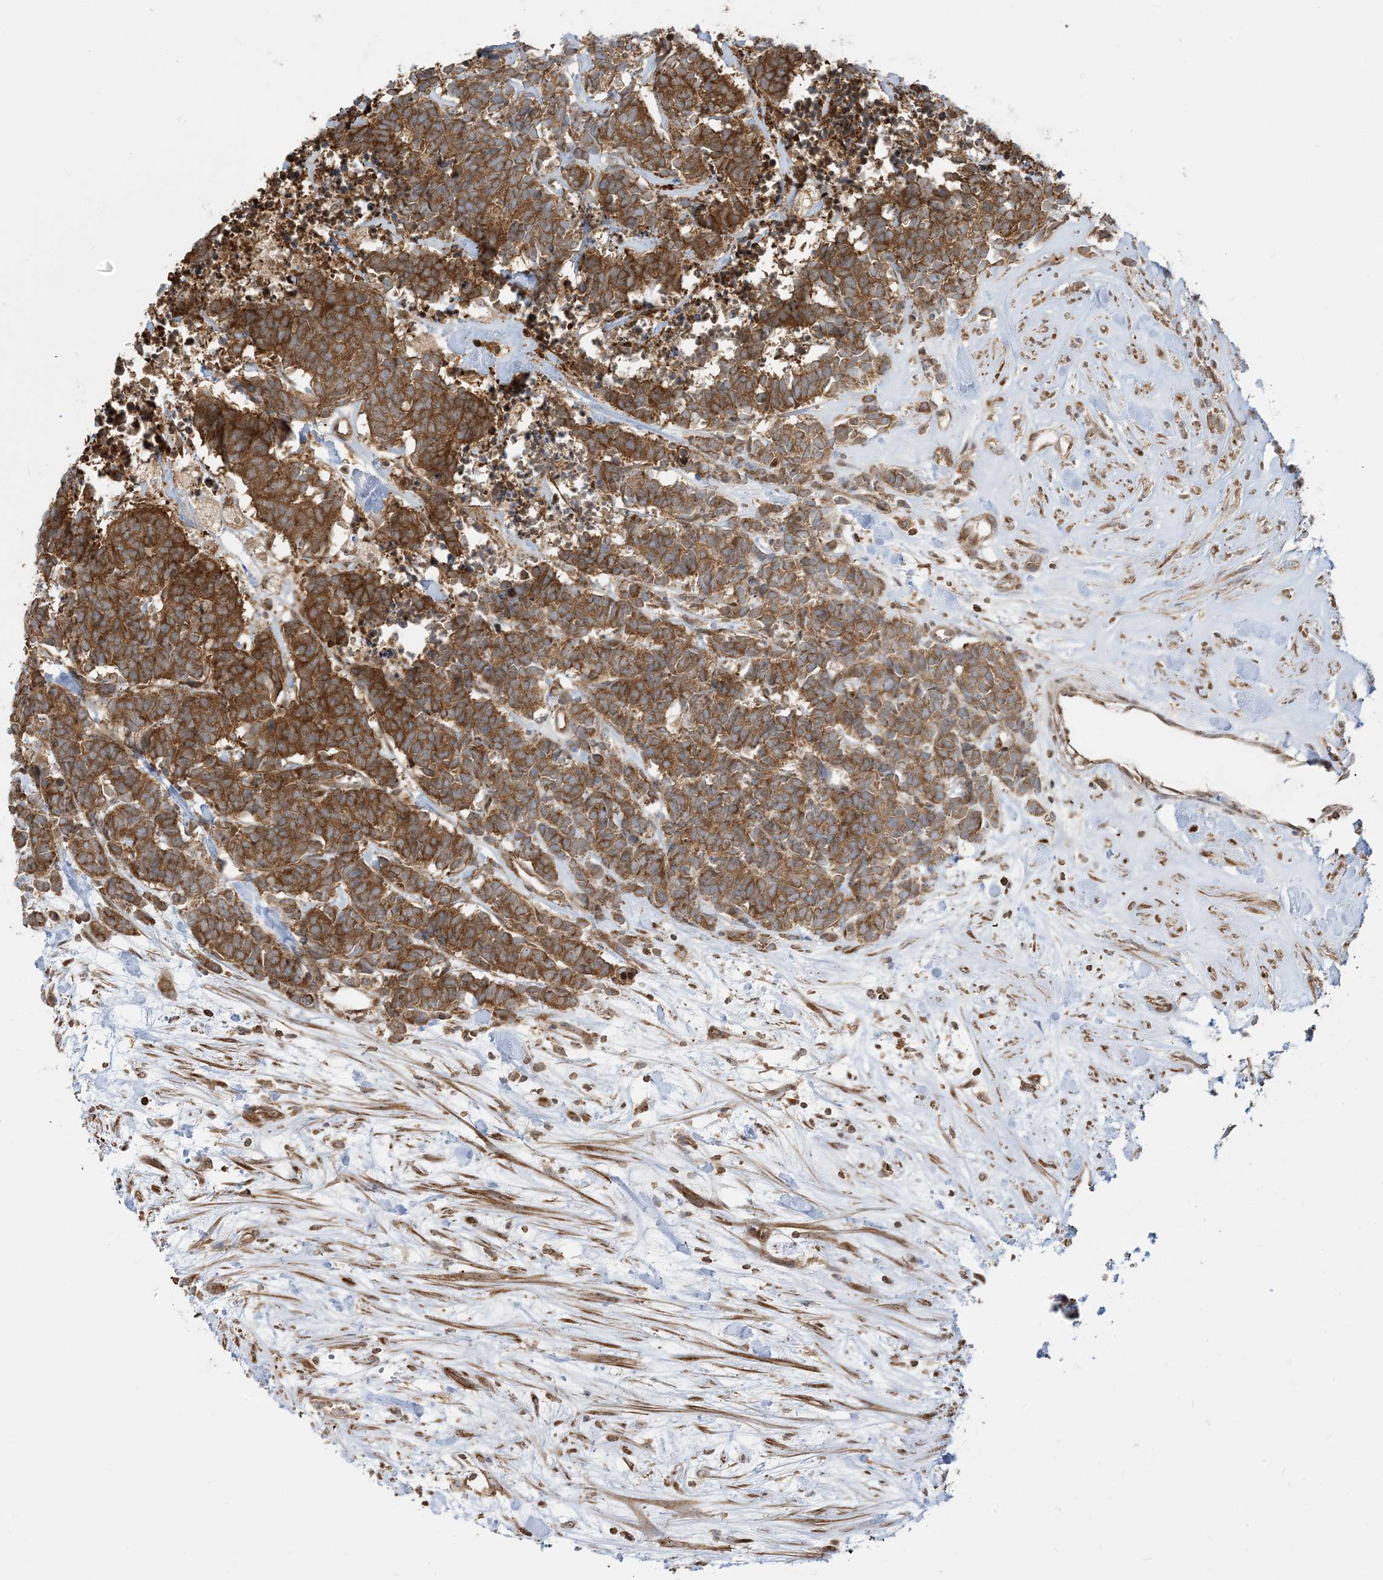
{"staining": {"intensity": "strong", "quantity": ">75%", "location": "cytoplasmic/membranous"}, "tissue": "carcinoid", "cell_type": "Tumor cells", "image_type": "cancer", "snomed": [{"axis": "morphology", "description": "Carcinoma, NOS"}, {"axis": "morphology", "description": "Carcinoid, malignant, NOS"}, {"axis": "topography", "description": "Urinary bladder"}], "caption": "High-magnification brightfield microscopy of carcinoma stained with DAB (3,3'-diaminobenzidine) (brown) and counterstained with hematoxylin (blue). tumor cells exhibit strong cytoplasmic/membranous positivity is seen in about>75% of cells.", "gene": "SRP72", "patient": {"sex": "male", "age": 57}}